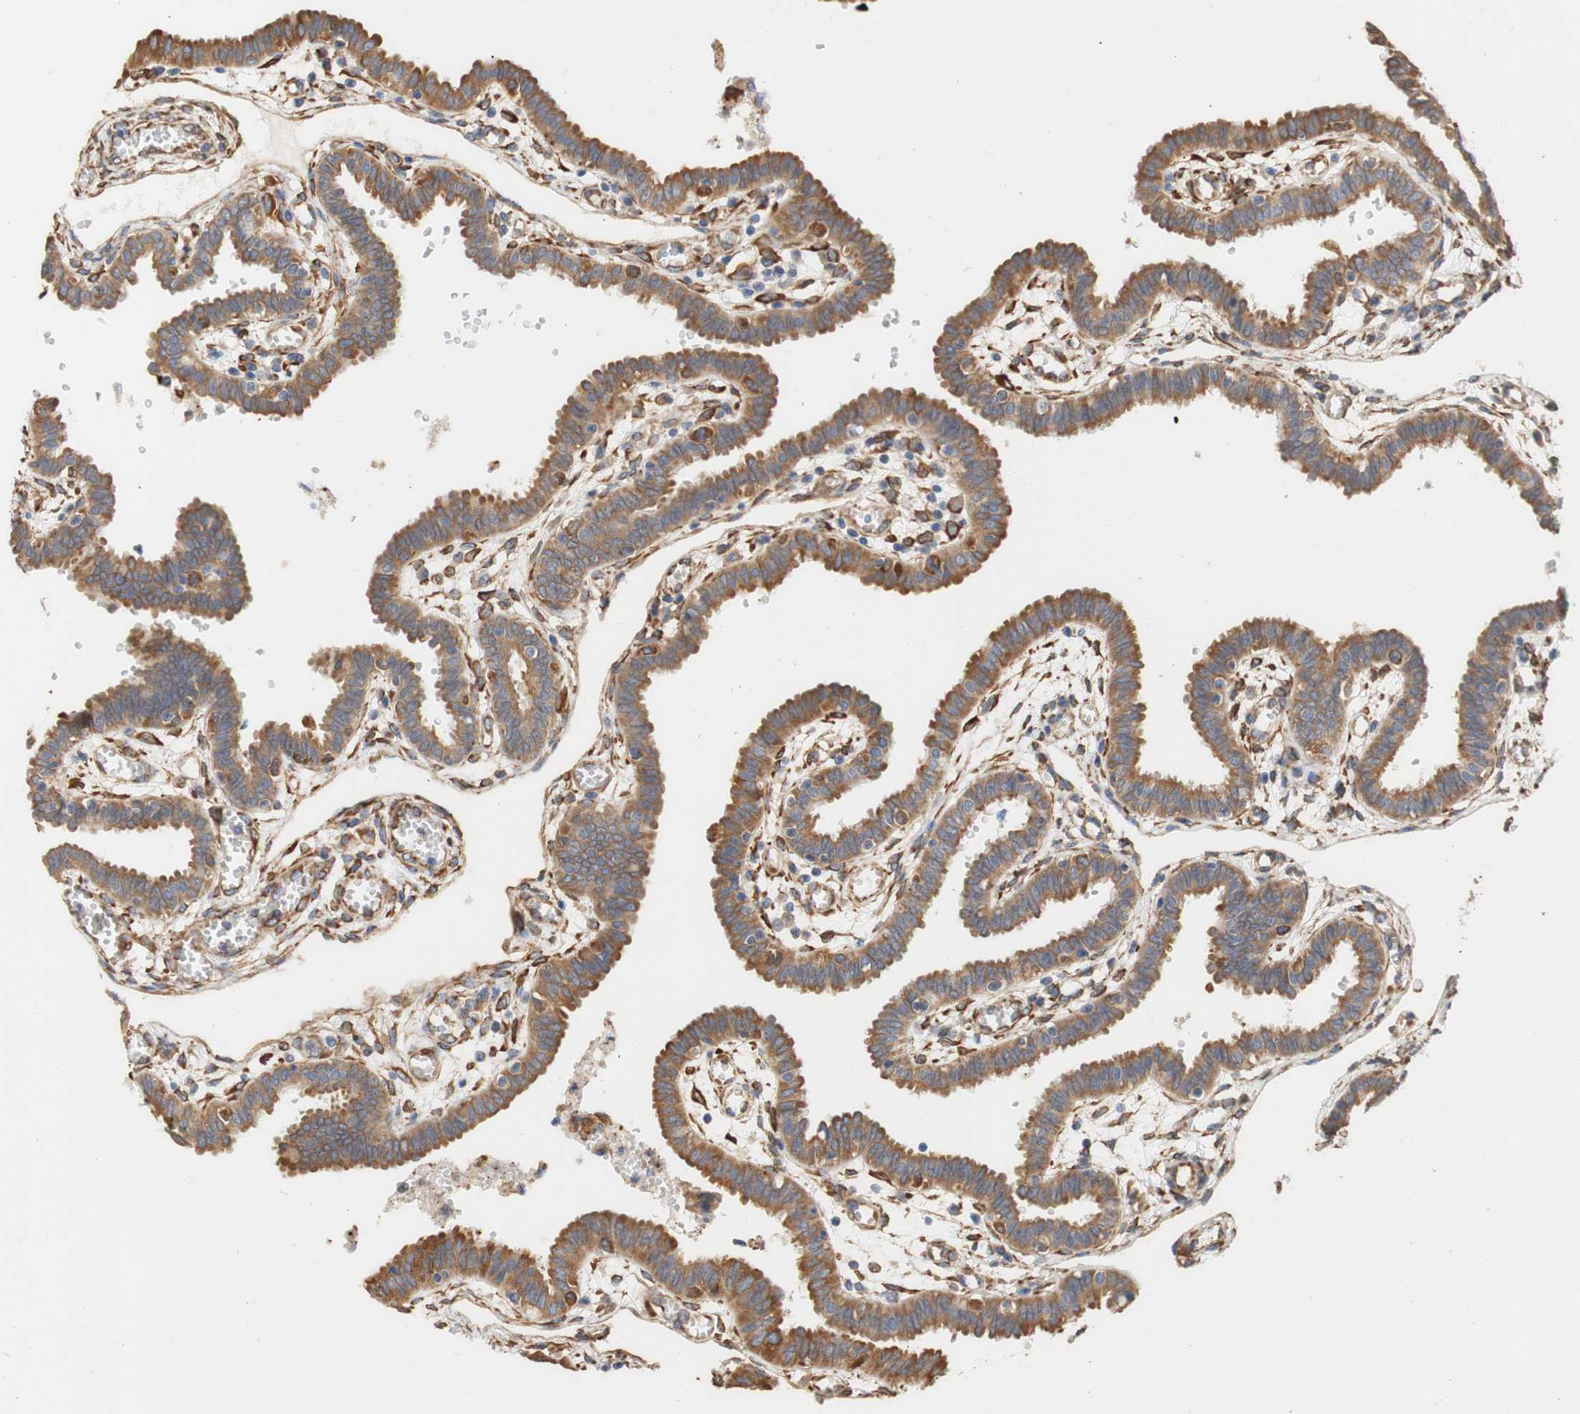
{"staining": {"intensity": "moderate", "quantity": ">75%", "location": "cytoplasmic/membranous"}, "tissue": "fallopian tube", "cell_type": "Glandular cells", "image_type": "normal", "snomed": [{"axis": "morphology", "description": "Normal tissue, NOS"}, {"axis": "topography", "description": "Fallopian tube"}], "caption": "This image displays IHC staining of normal human fallopian tube, with medium moderate cytoplasmic/membranous expression in about >75% of glandular cells.", "gene": "EIF2AK4", "patient": {"sex": "female", "age": 32}}